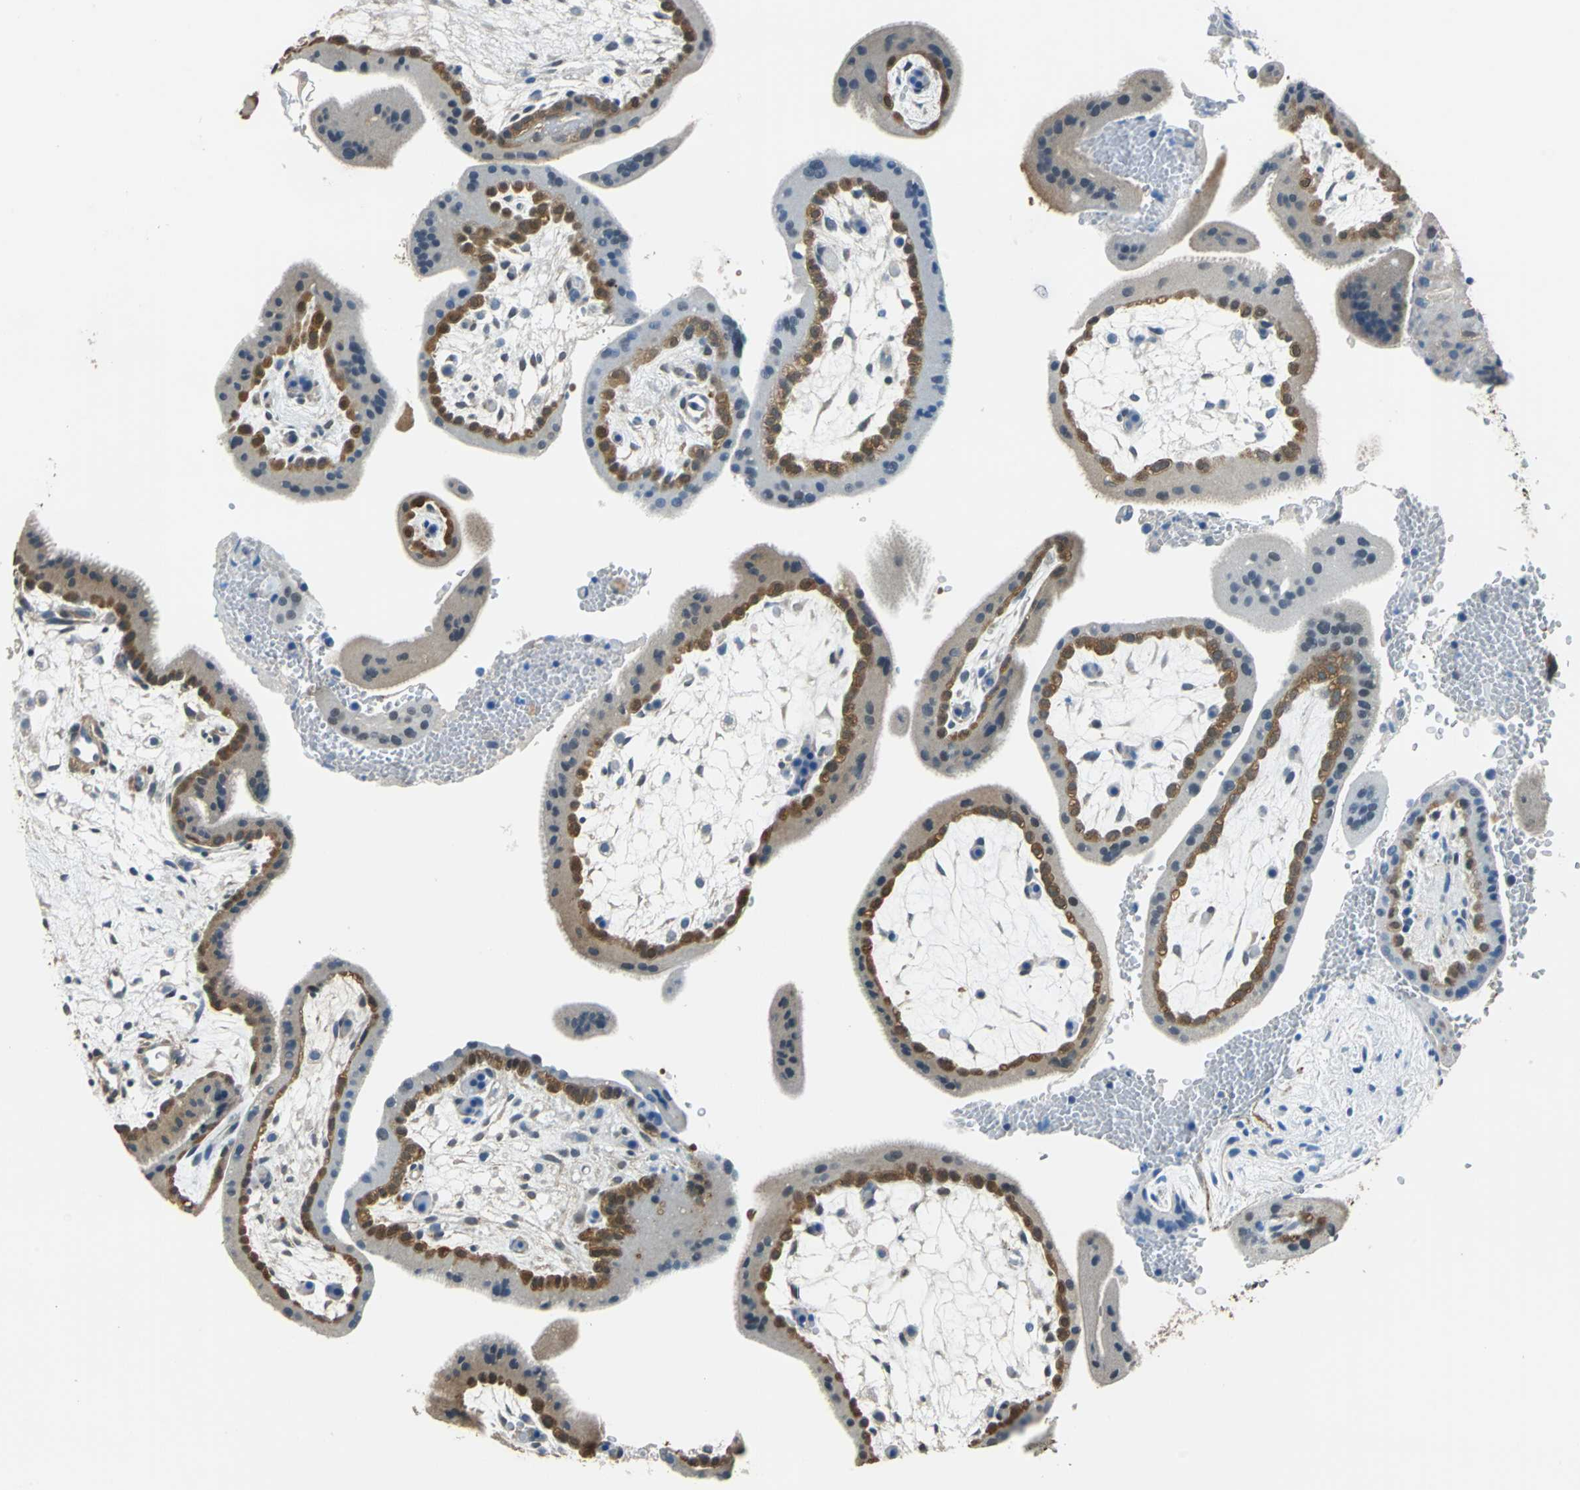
{"staining": {"intensity": "moderate", "quantity": "25%-75%", "location": "cytoplasmic/membranous,nuclear"}, "tissue": "placenta", "cell_type": "Decidual cells", "image_type": "normal", "snomed": [{"axis": "morphology", "description": "Normal tissue, NOS"}, {"axis": "topography", "description": "Placenta"}], "caption": "DAB (3,3'-diaminobenzidine) immunohistochemical staining of normal placenta displays moderate cytoplasmic/membranous,nuclear protein positivity in about 25%-75% of decidual cells.", "gene": "FKBP4", "patient": {"sex": "female", "age": 35}}